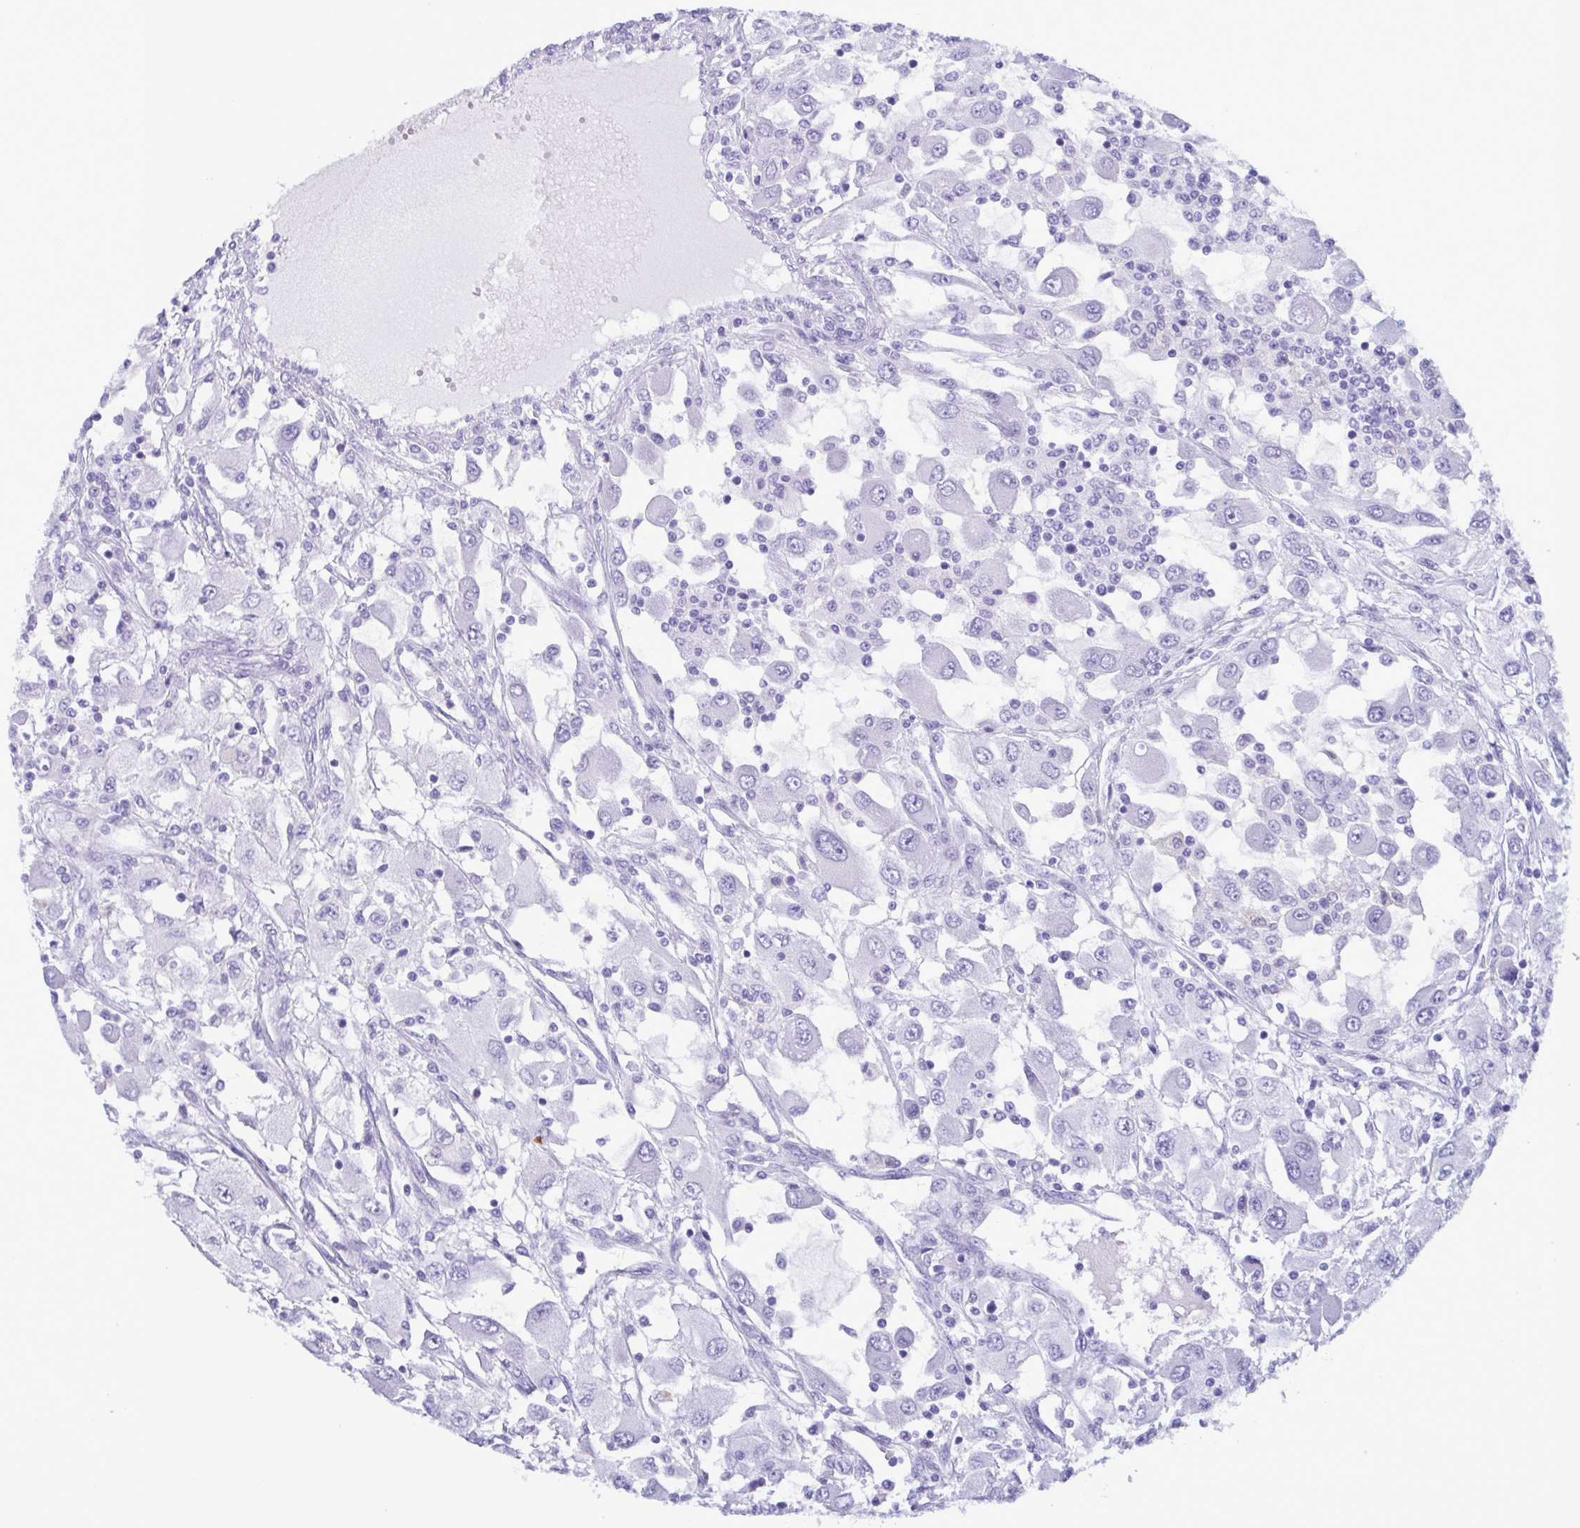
{"staining": {"intensity": "negative", "quantity": "none", "location": "none"}, "tissue": "renal cancer", "cell_type": "Tumor cells", "image_type": "cancer", "snomed": [{"axis": "morphology", "description": "Adenocarcinoma, NOS"}, {"axis": "topography", "description": "Kidney"}], "caption": "Immunohistochemistry photomicrograph of human renal cancer (adenocarcinoma) stained for a protein (brown), which reveals no positivity in tumor cells. Nuclei are stained in blue.", "gene": "LTF", "patient": {"sex": "female", "age": 67}}